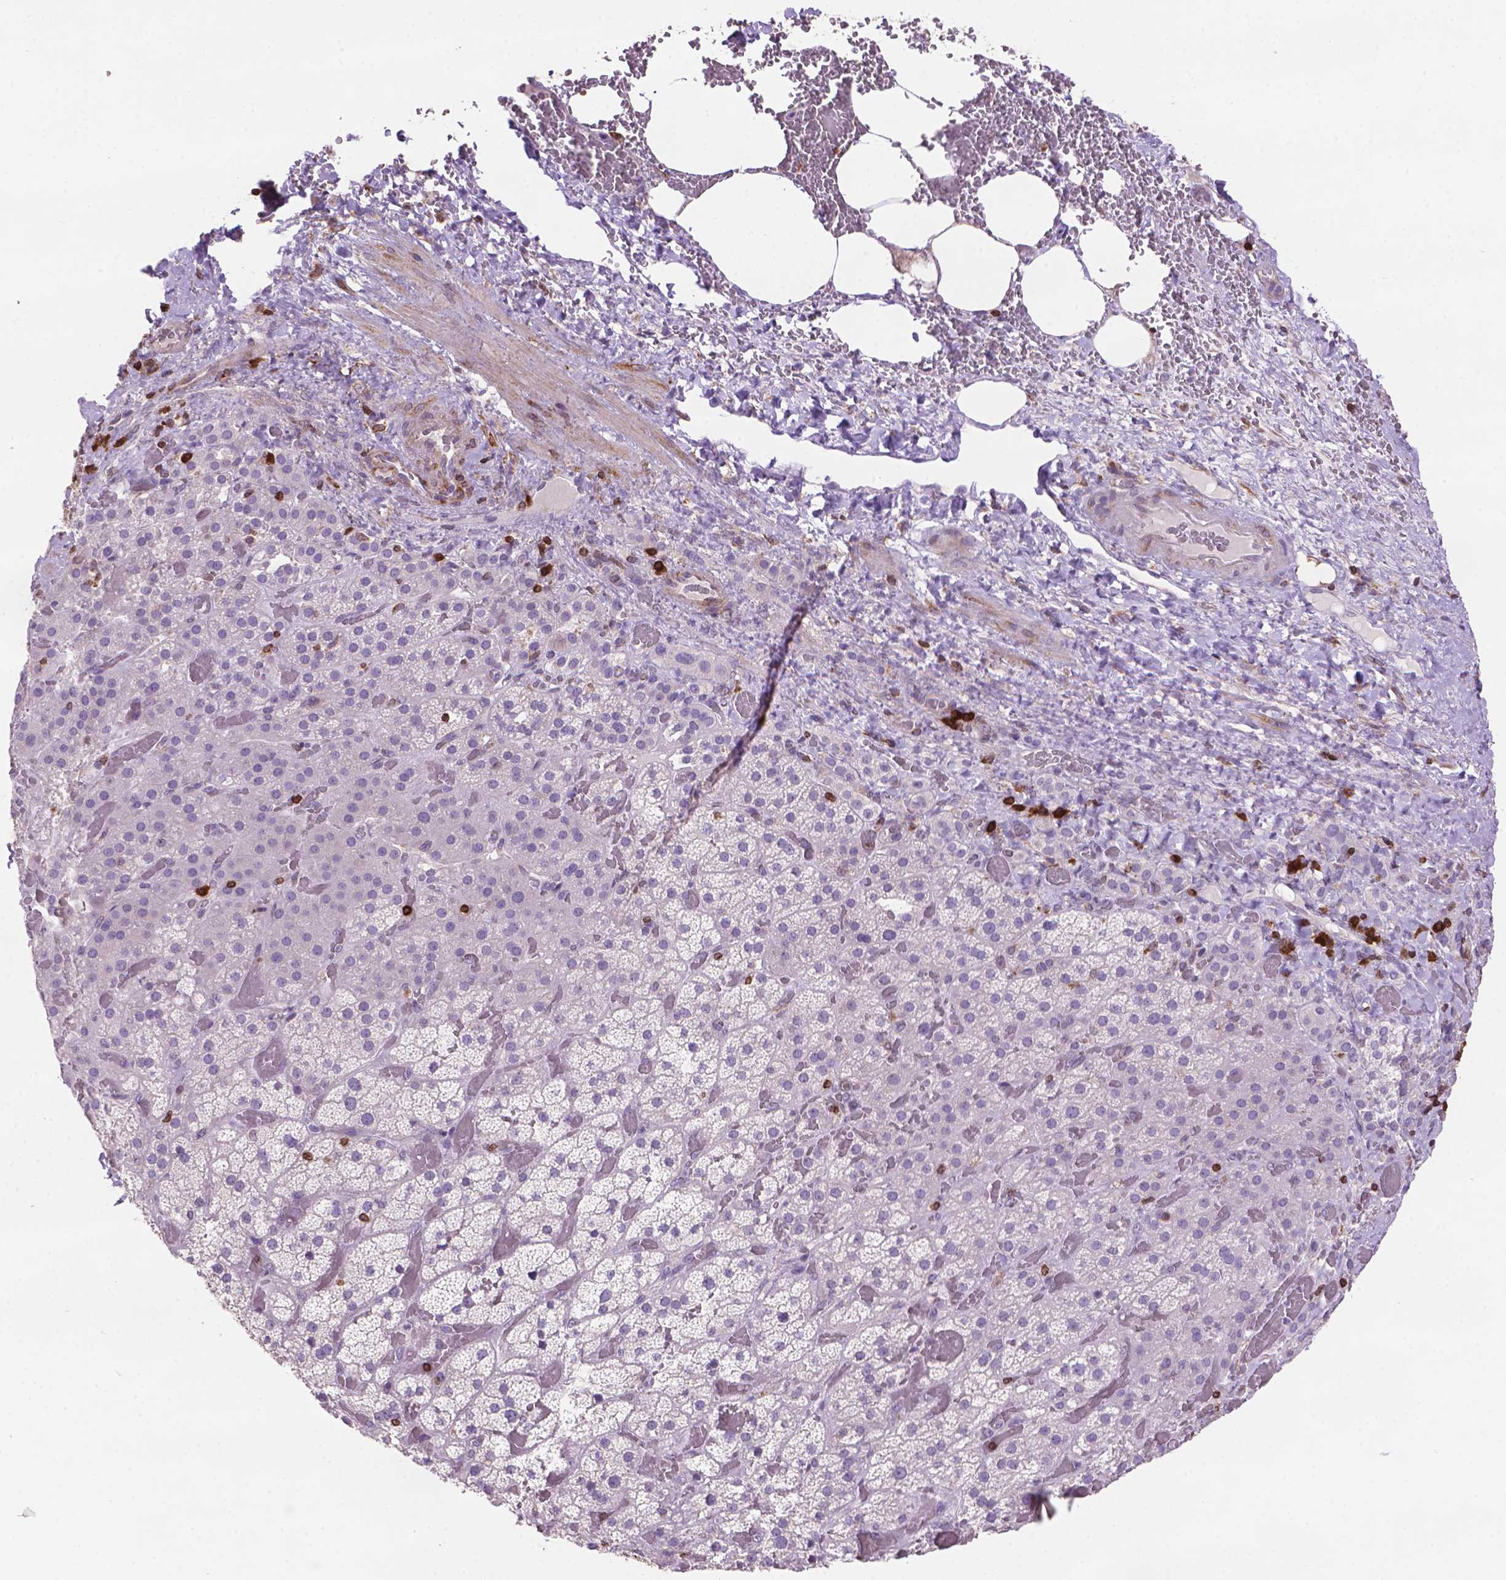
{"staining": {"intensity": "negative", "quantity": "none", "location": "none"}, "tissue": "adrenal gland", "cell_type": "Glandular cells", "image_type": "normal", "snomed": [{"axis": "morphology", "description": "Normal tissue, NOS"}, {"axis": "topography", "description": "Adrenal gland"}], "caption": "DAB (3,3'-diaminobenzidine) immunohistochemical staining of unremarkable human adrenal gland shows no significant expression in glandular cells. (DAB (3,3'-diaminobenzidine) immunohistochemistry visualized using brightfield microscopy, high magnification).", "gene": "BCL2", "patient": {"sex": "male", "age": 57}}